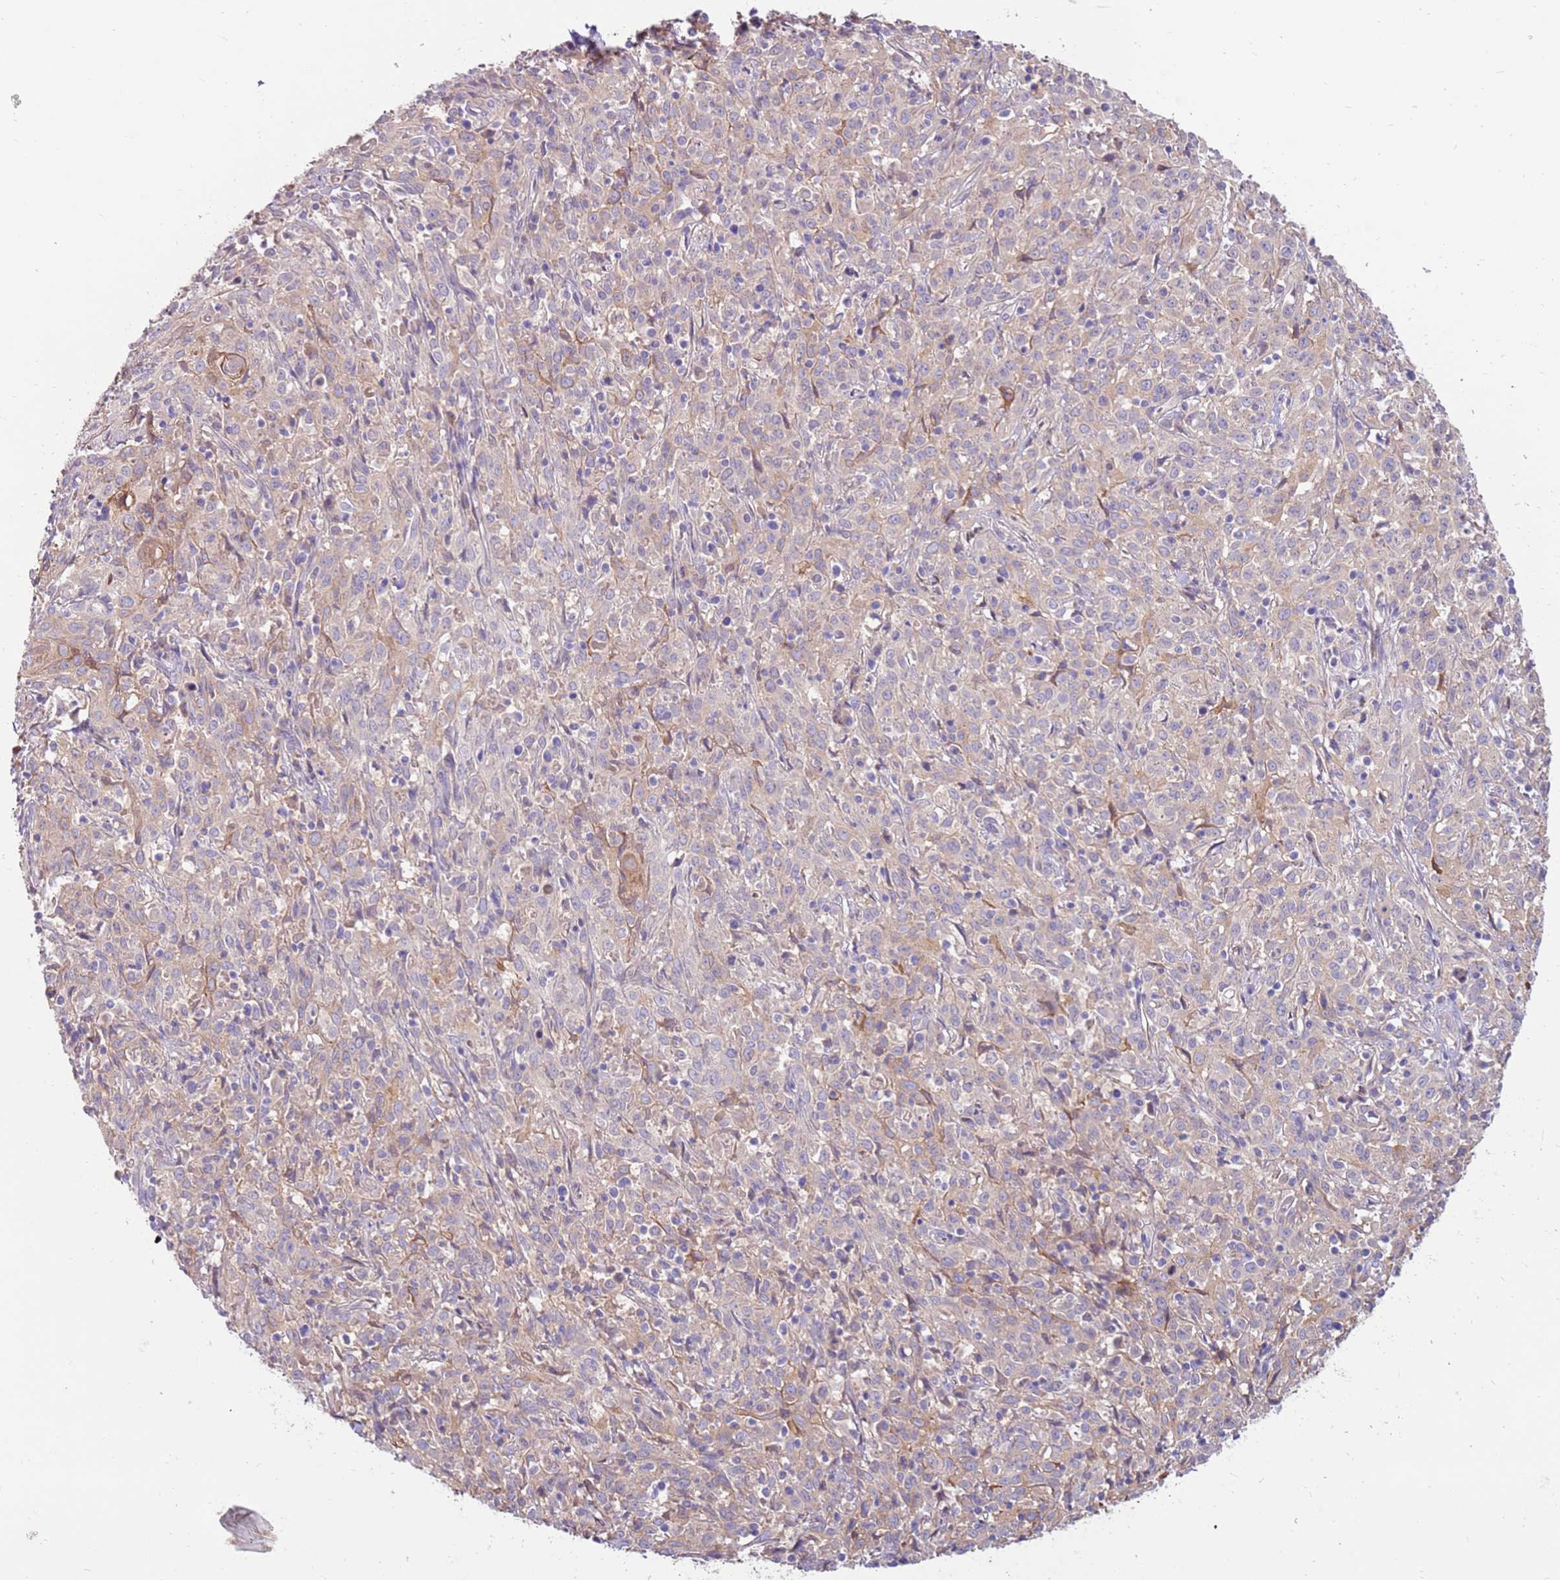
{"staining": {"intensity": "weak", "quantity": "<25%", "location": "cytoplasmic/membranous"}, "tissue": "cervical cancer", "cell_type": "Tumor cells", "image_type": "cancer", "snomed": [{"axis": "morphology", "description": "Squamous cell carcinoma, NOS"}, {"axis": "topography", "description": "Cervix"}], "caption": "This is a image of IHC staining of cervical squamous cell carcinoma, which shows no positivity in tumor cells. (DAB (3,3'-diaminobenzidine) immunohistochemistry (IHC) visualized using brightfield microscopy, high magnification).", "gene": "SLC44A4", "patient": {"sex": "female", "age": 57}}